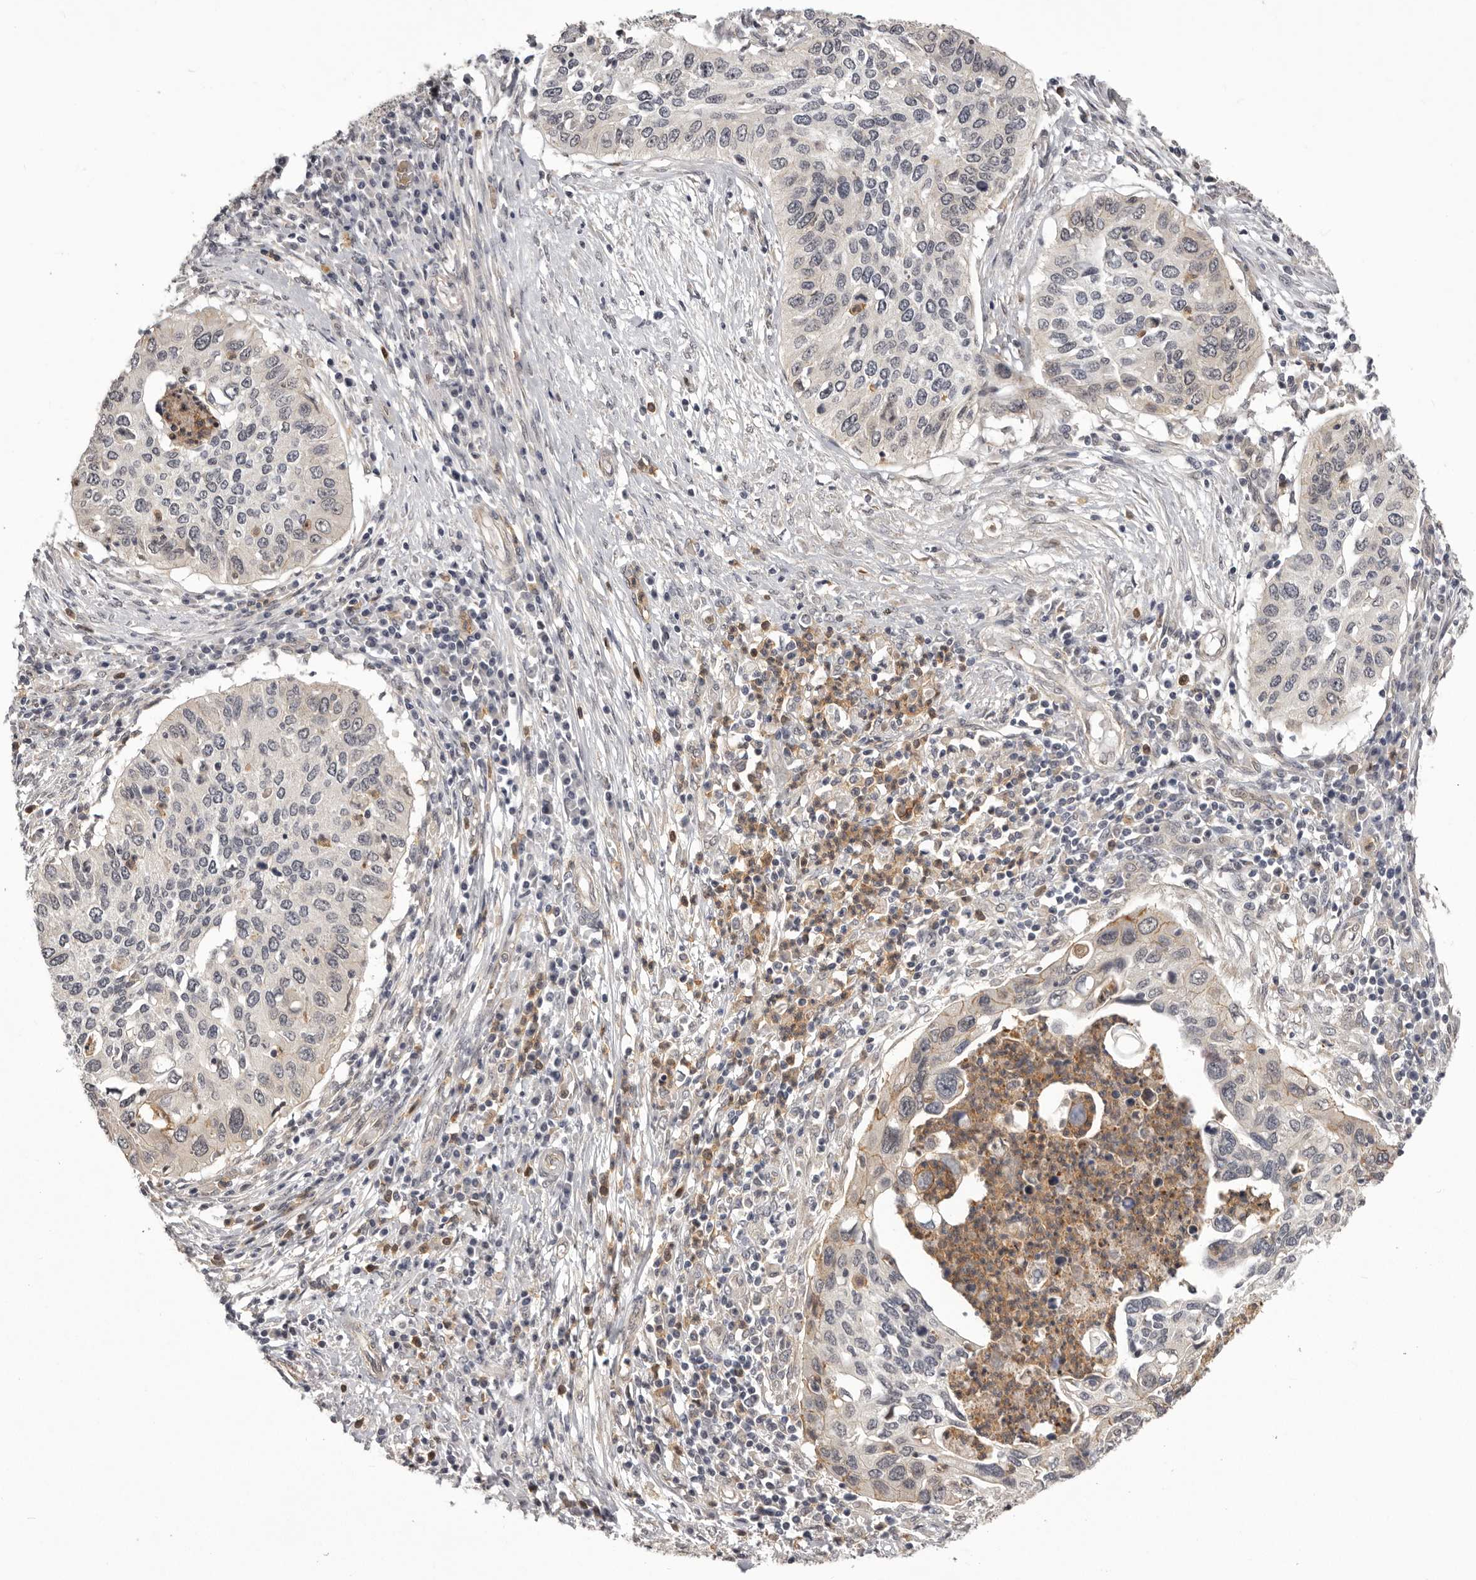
{"staining": {"intensity": "negative", "quantity": "none", "location": "none"}, "tissue": "cervical cancer", "cell_type": "Tumor cells", "image_type": "cancer", "snomed": [{"axis": "morphology", "description": "Squamous cell carcinoma, NOS"}, {"axis": "topography", "description": "Cervix"}], "caption": "Cervical squamous cell carcinoma was stained to show a protein in brown. There is no significant positivity in tumor cells.", "gene": "RNF2", "patient": {"sex": "female", "age": 38}}